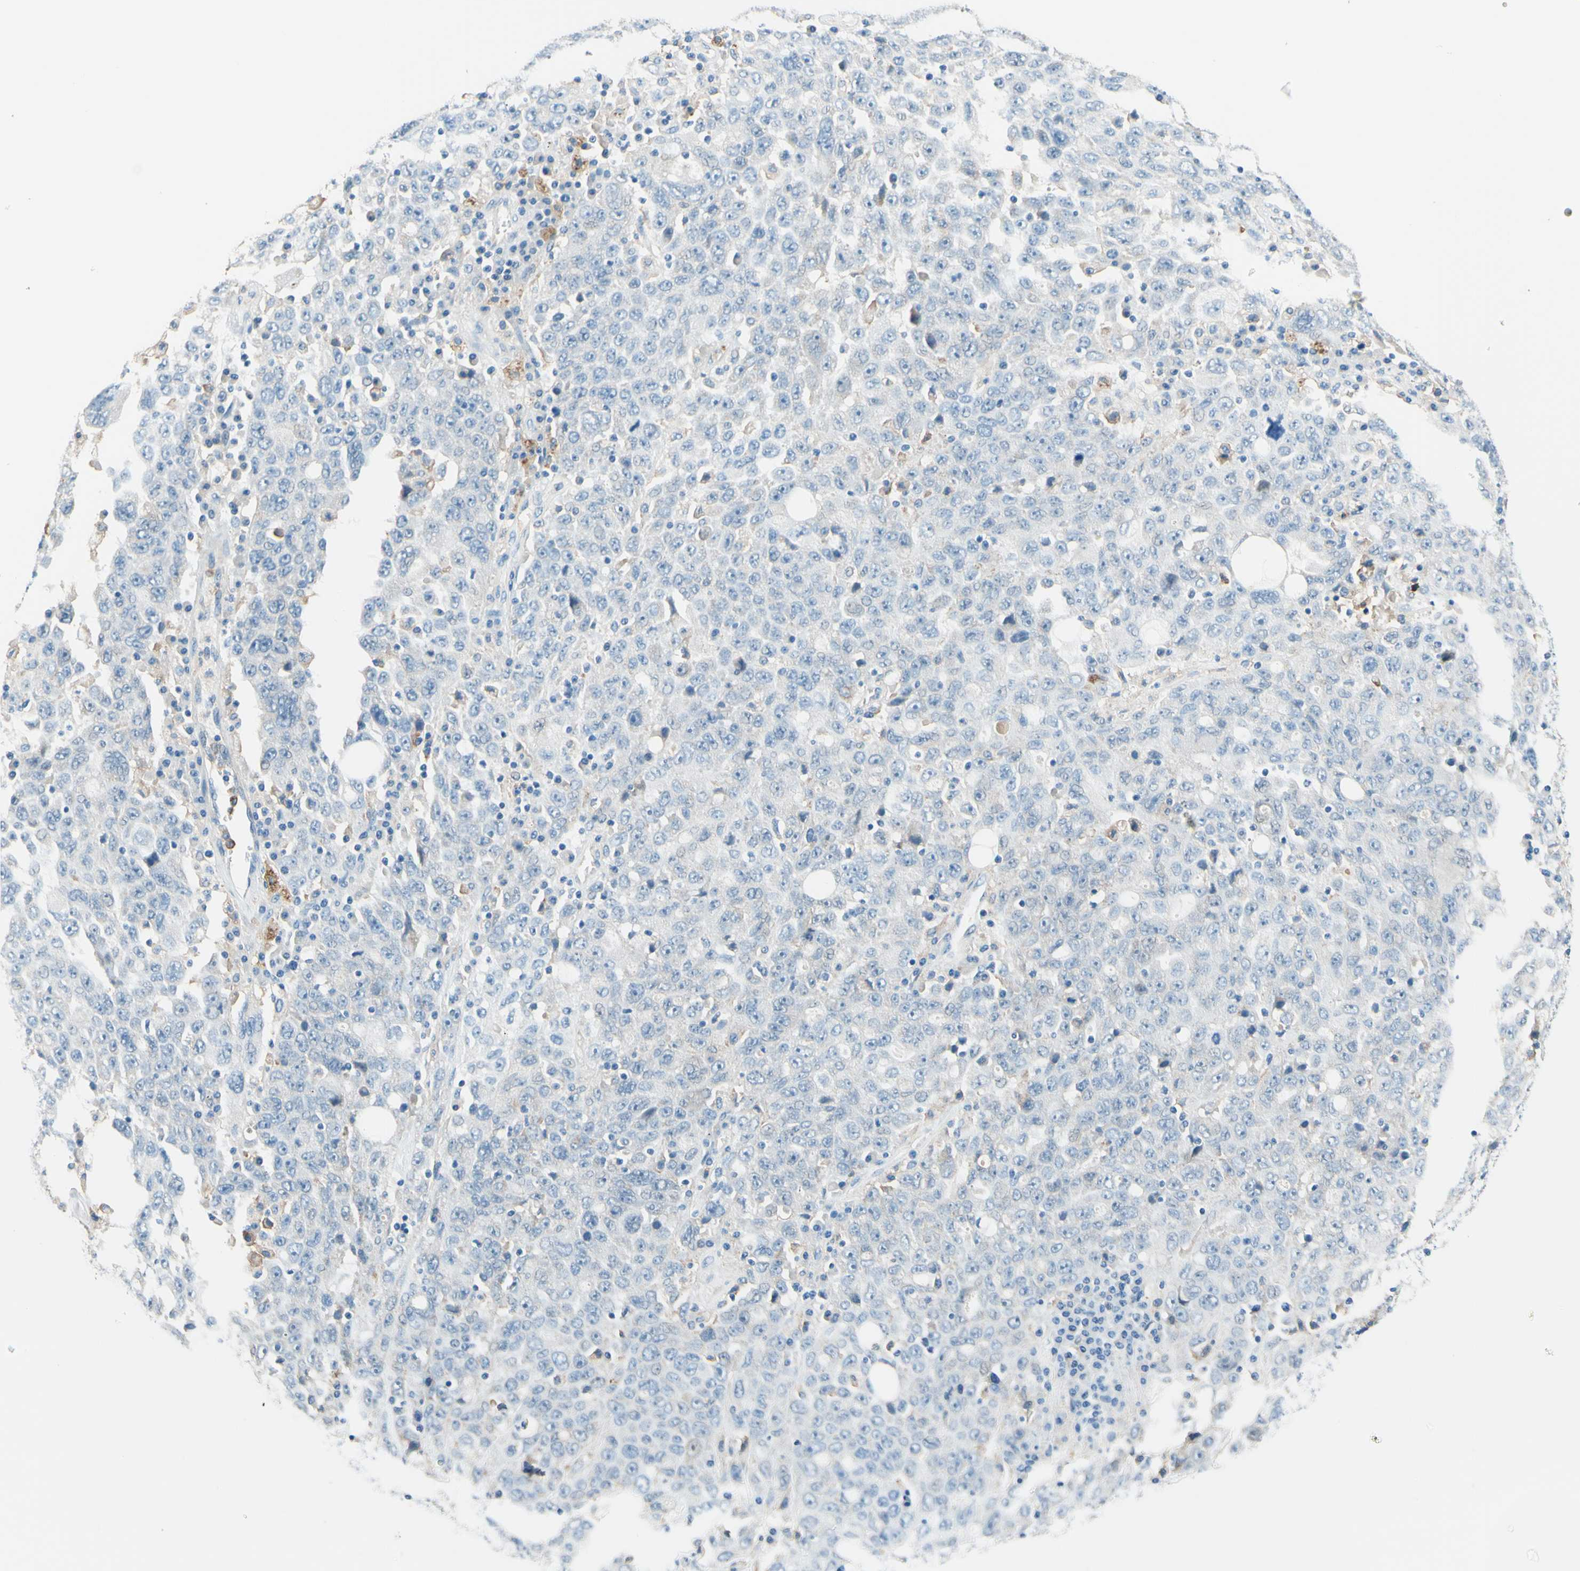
{"staining": {"intensity": "negative", "quantity": "none", "location": "none"}, "tissue": "ovarian cancer", "cell_type": "Tumor cells", "image_type": "cancer", "snomed": [{"axis": "morphology", "description": "Carcinoma, endometroid"}, {"axis": "topography", "description": "Ovary"}], "caption": "High power microscopy photomicrograph of an immunohistochemistry (IHC) histopathology image of ovarian cancer (endometroid carcinoma), revealing no significant positivity in tumor cells. (Brightfield microscopy of DAB (3,3'-diaminobenzidine) IHC at high magnification).", "gene": "SIGLEC9", "patient": {"sex": "female", "age": 62}}